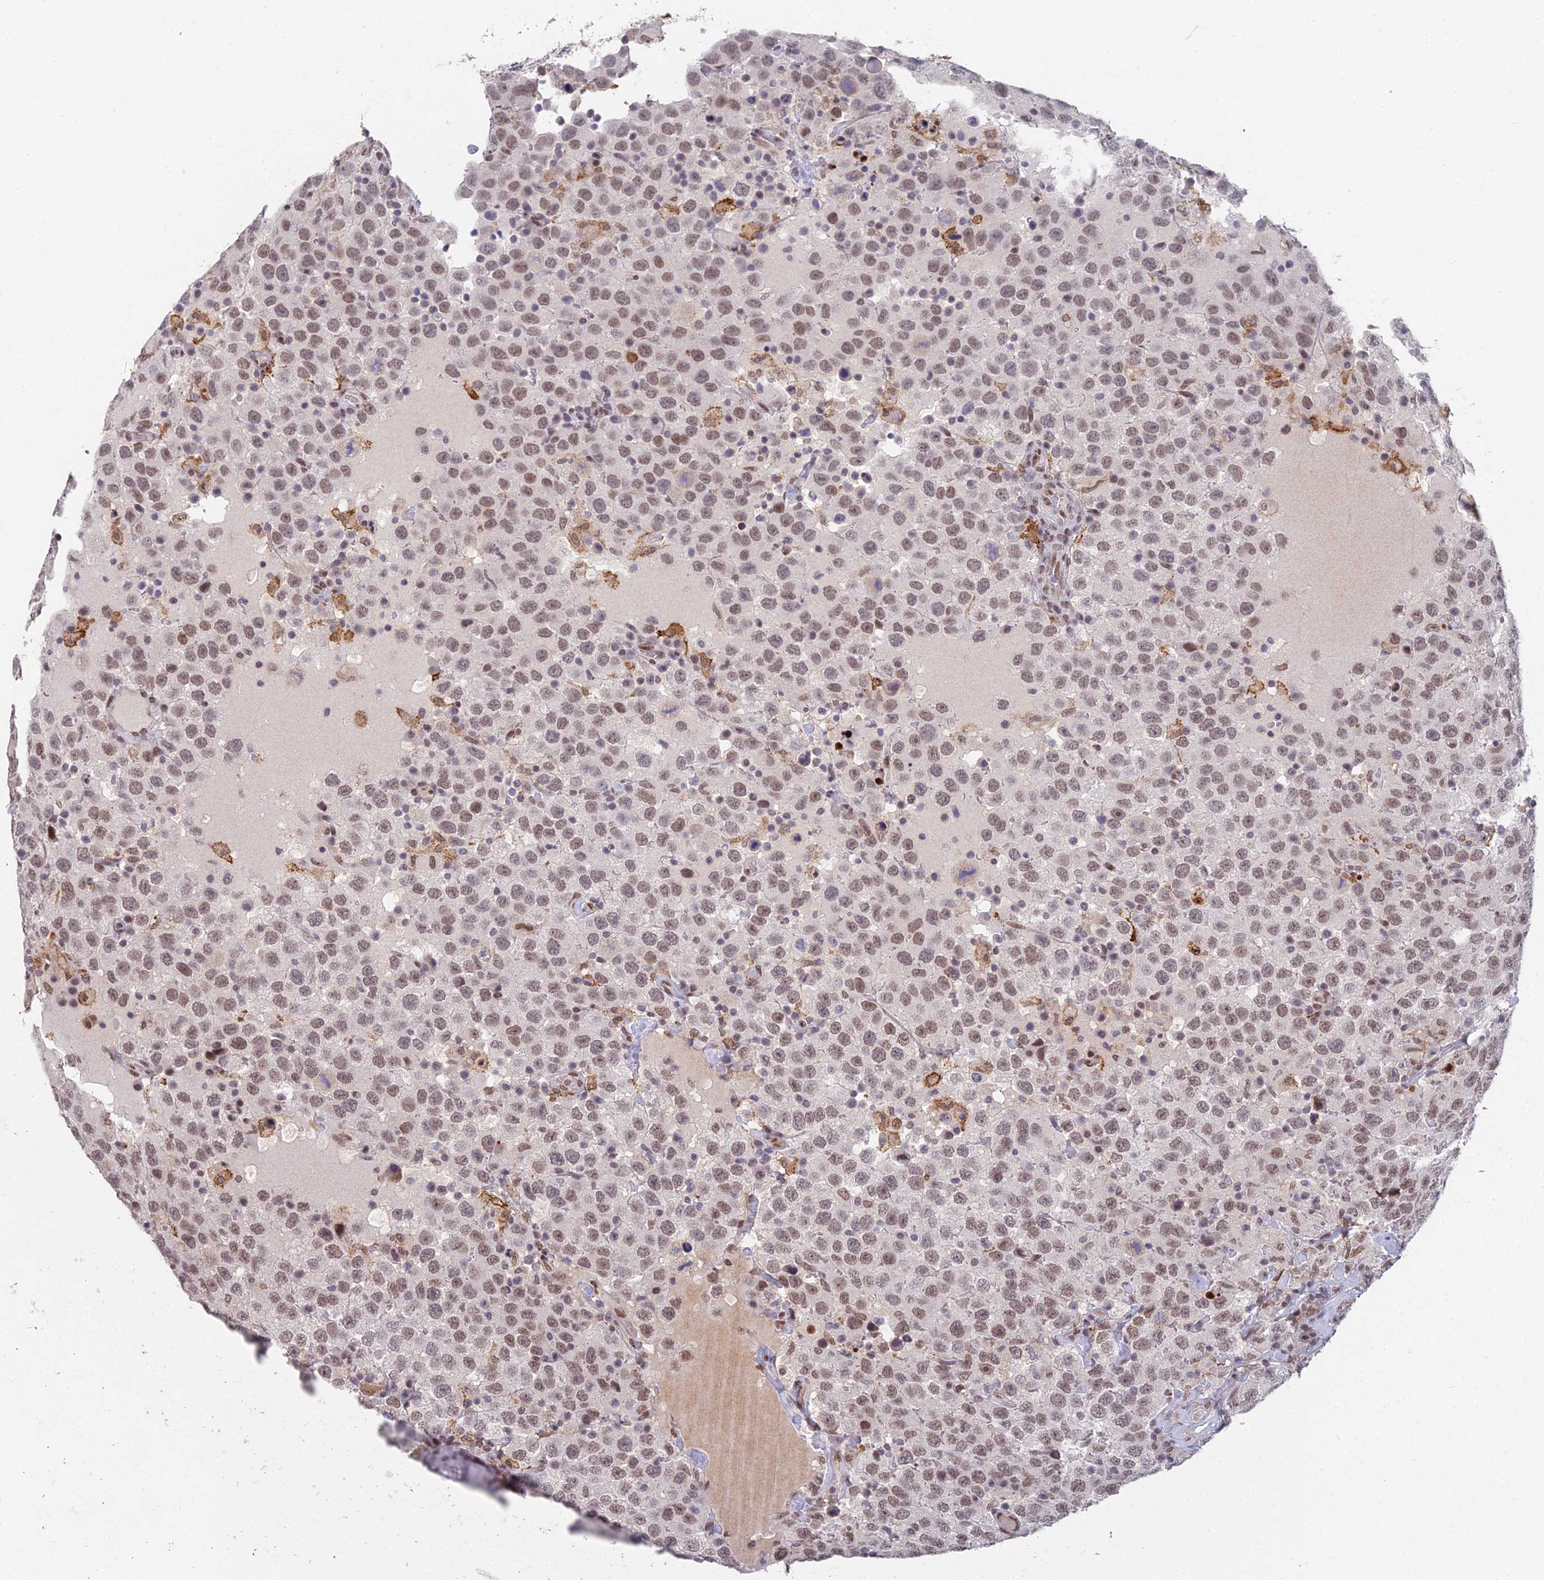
{"staining": {"intensity": "moderate", "quantity": ">75%", "location": "nuclear"}, "tissue": "testis cancer", "cell_type": "Tumor cells", "image_type": "cancer", "snomed": [{"axis": "morphology", "description": "Seminoma, NOS"}, {"axis": "topography", "description": "Testis"}], "caption": "There is medium levels of moderate nuclear expression in tumor cells of seminoma (testis), as demonstrated by immunohistochemical staining (brown color).", "gene": "ABHD17A", "patient": {"sex": "male", "age": 41}}